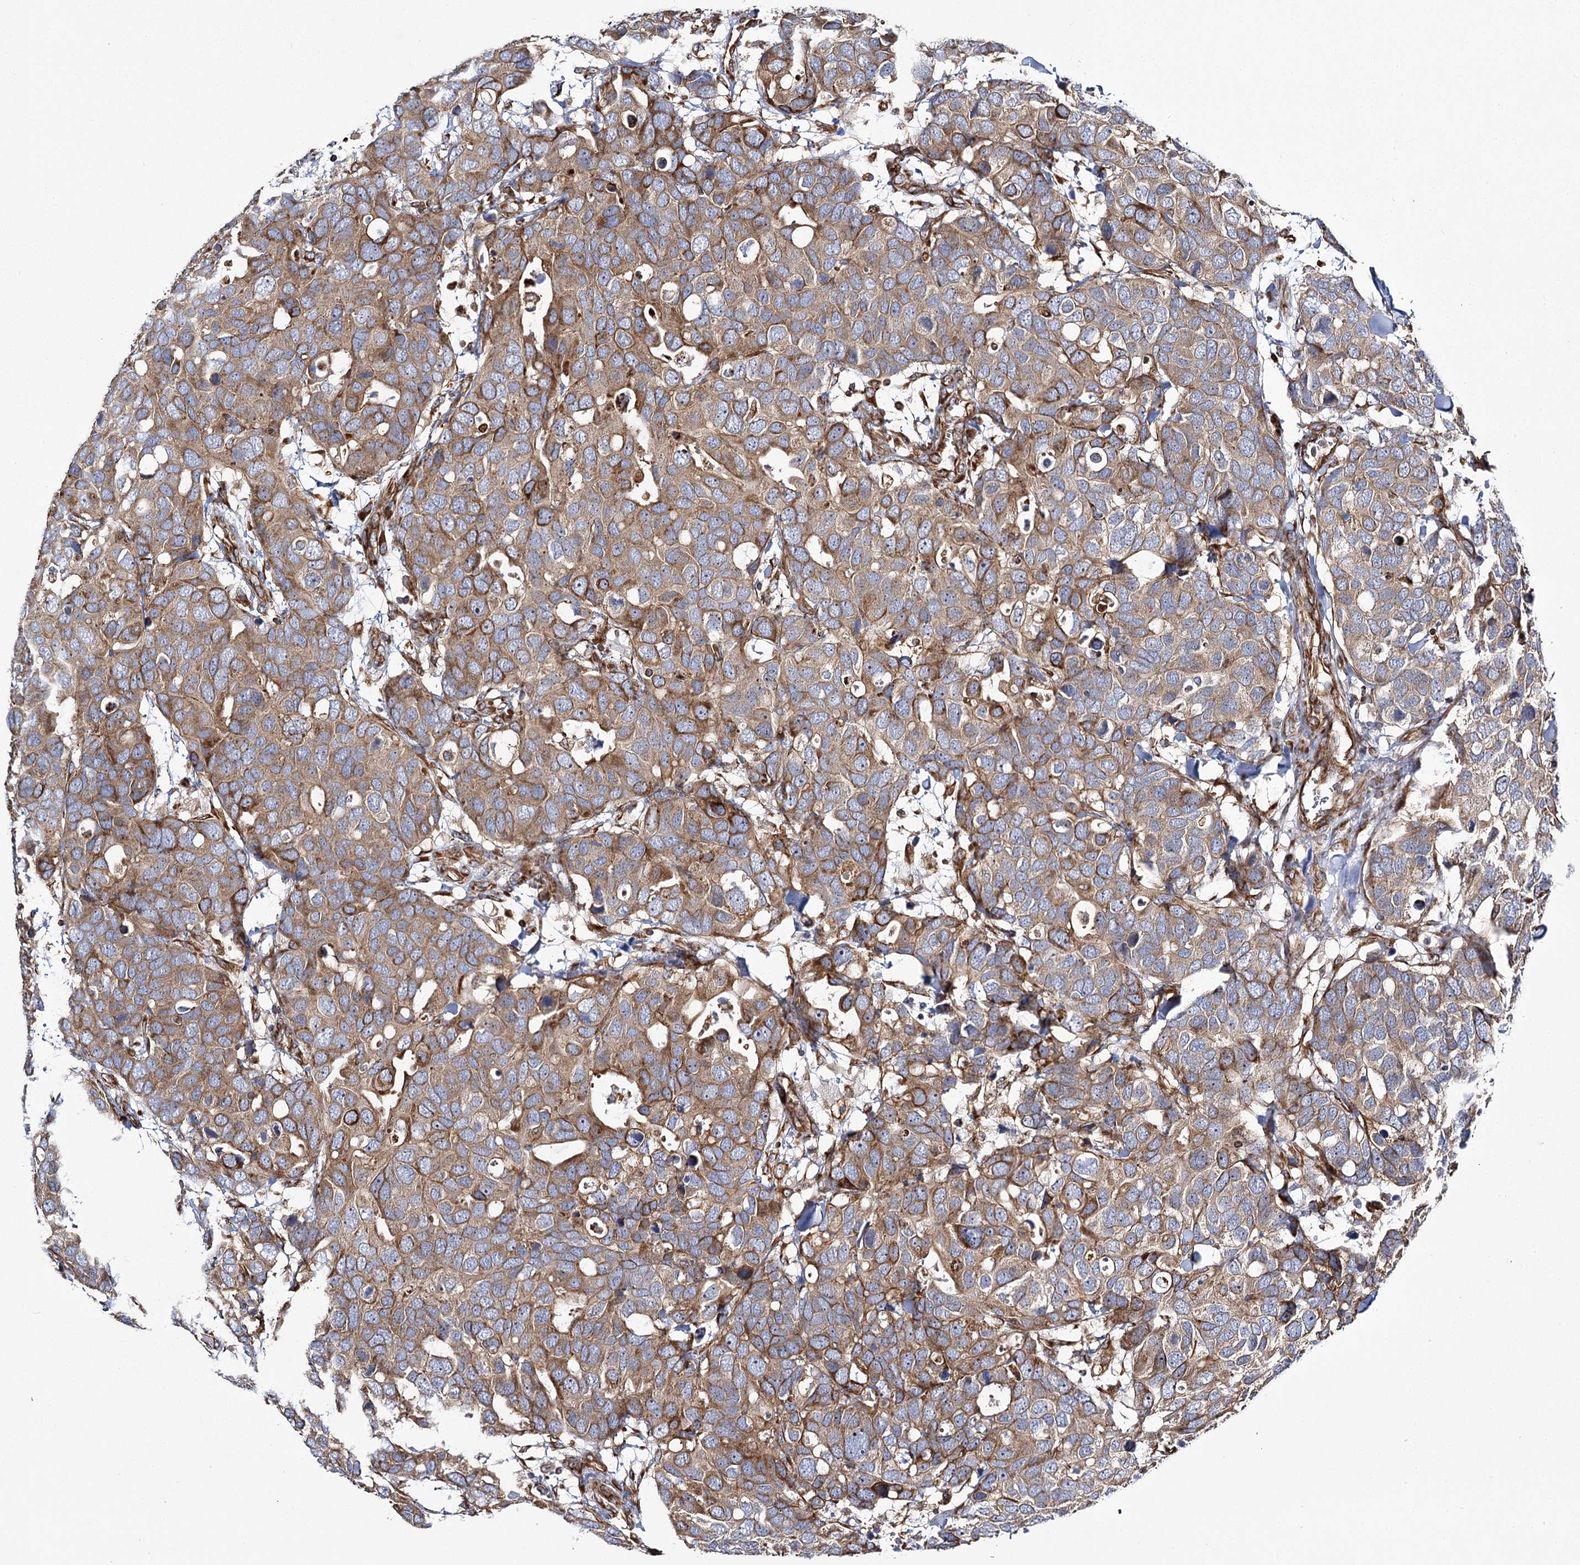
{"staining": {"intensity": "moderate", "quantity": ">75%", "location": "cytoplasmic/membranous"}, "tissue": "breast cancer", "cell_type": "Tumor cells", "image_type": "cancer", "snomed": [{"axis": "morphology", "description": "Duct carcinoma"}, {"axis": "topography", "description": "Breast"}], "caption": "An immunohistochemistry histopathology image of tumor tissue is shown. Protein staining in brown shows moderate cytoplasmic/membranous positivity in breast invasive ductal carcinoma within tumor cells. (DAB (3,3'-diaminobenzidine) IHC, brown staining for protein, blue staining for nuclei).", "gene": "THUMPD3", "patient": {"sex": "female", "age": 83}}